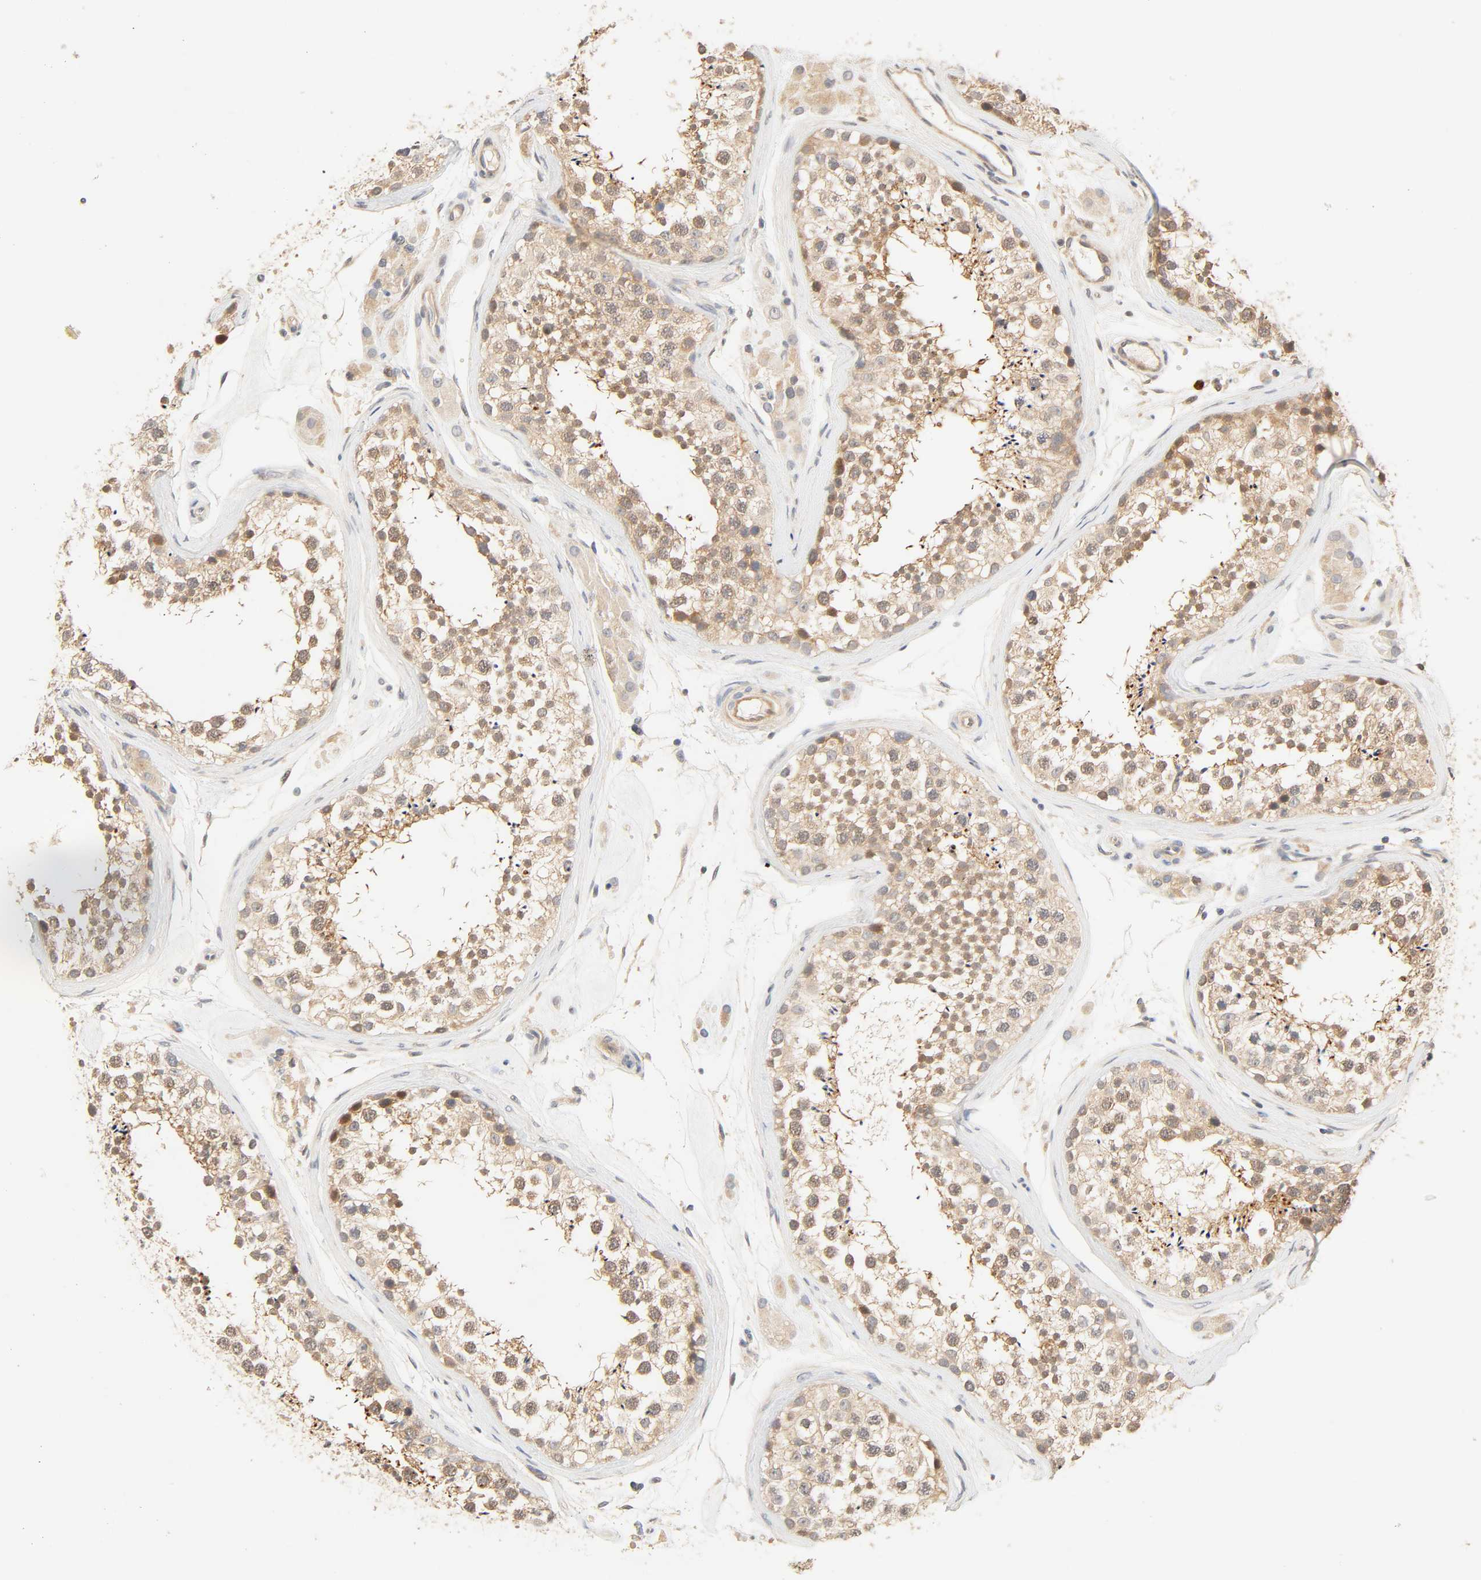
{"staining": {"intensity": "moderate", "quantity": ">75%", "location": "cytoplasmic/membranous"}, "tissue": "testis", "cell_type": "Cells in seminiferous ducts", "image_type": "normal", "snomed": [{"axis": "morphology", "description": "Normal tissue, NOS"}, {"axis": "topography", "description": "Testis"}], "caption": "Testis stained with DAB immunohistochemistry reveals medium levels of moderate cytoplasmic/membranous positivity in about >75% of cells in seminiferous ducts. (IHC, brightfield microscopy, high magnification).", "gene": "CACNA1G", "patient": {"sex": "male", "age": 46}}